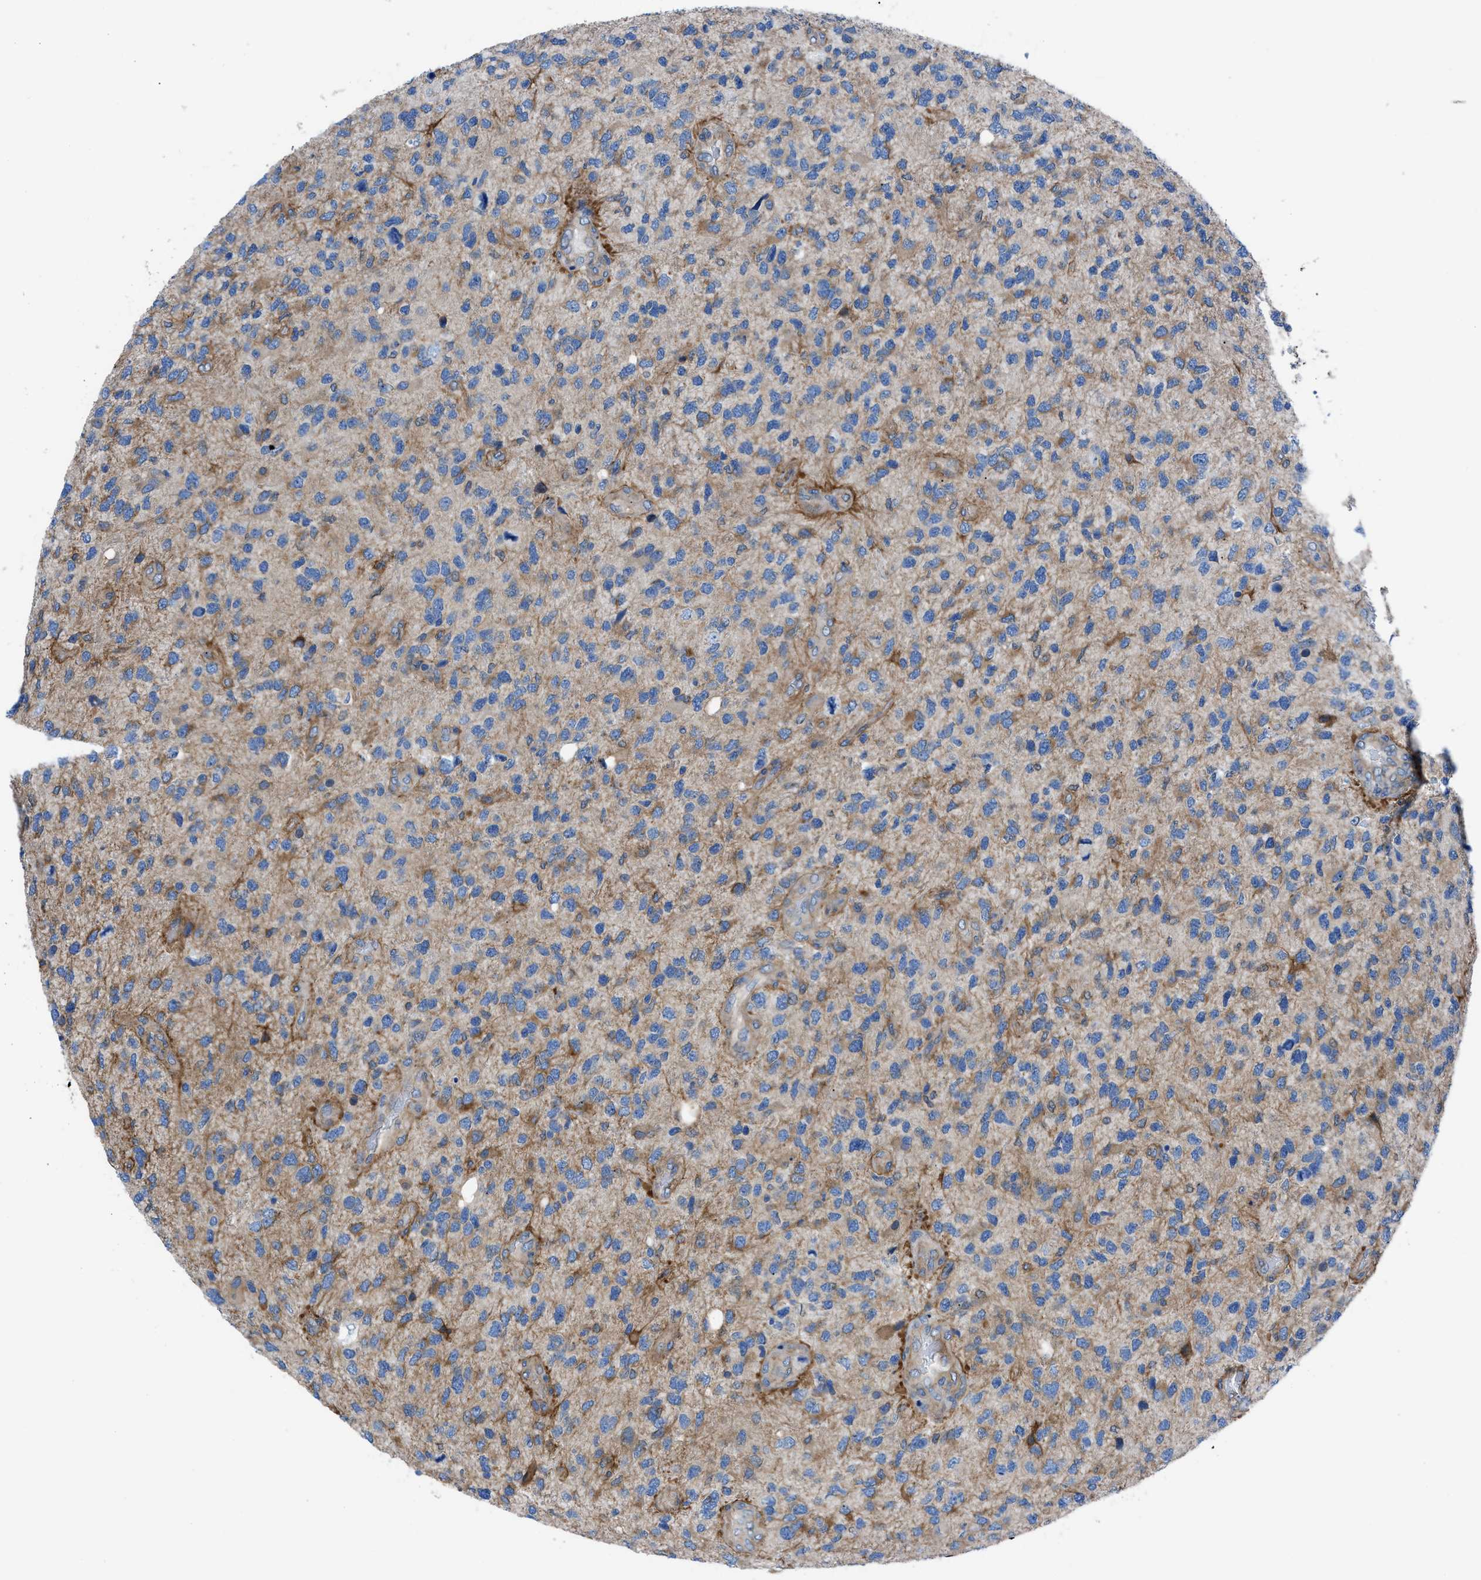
{"staining": {"intensity": "moderate", "quantity": "25%-75%", "location": "cytoplasmic/membranous"}, "tissue": "glioma", "cell_type": "Tumor cells", "image_type": "cancer", "snomed": [{"axis": "morphology", "description": "Glioma, malignant, High grade"}, {"axis": "topography", "description": "Brain"}], "caption": "Protein analysis of glioma tissue reveals moderate cytoplasmic/membranous positivity in approximately 25%-75% of tumor cells. The staining is performed using DAB brown chromogen to label protein expression. The nuclei are counter-stained blue using hematoxylin.", "gene": "DMAC1", "patient": {"sex": "female", "age": 58}}